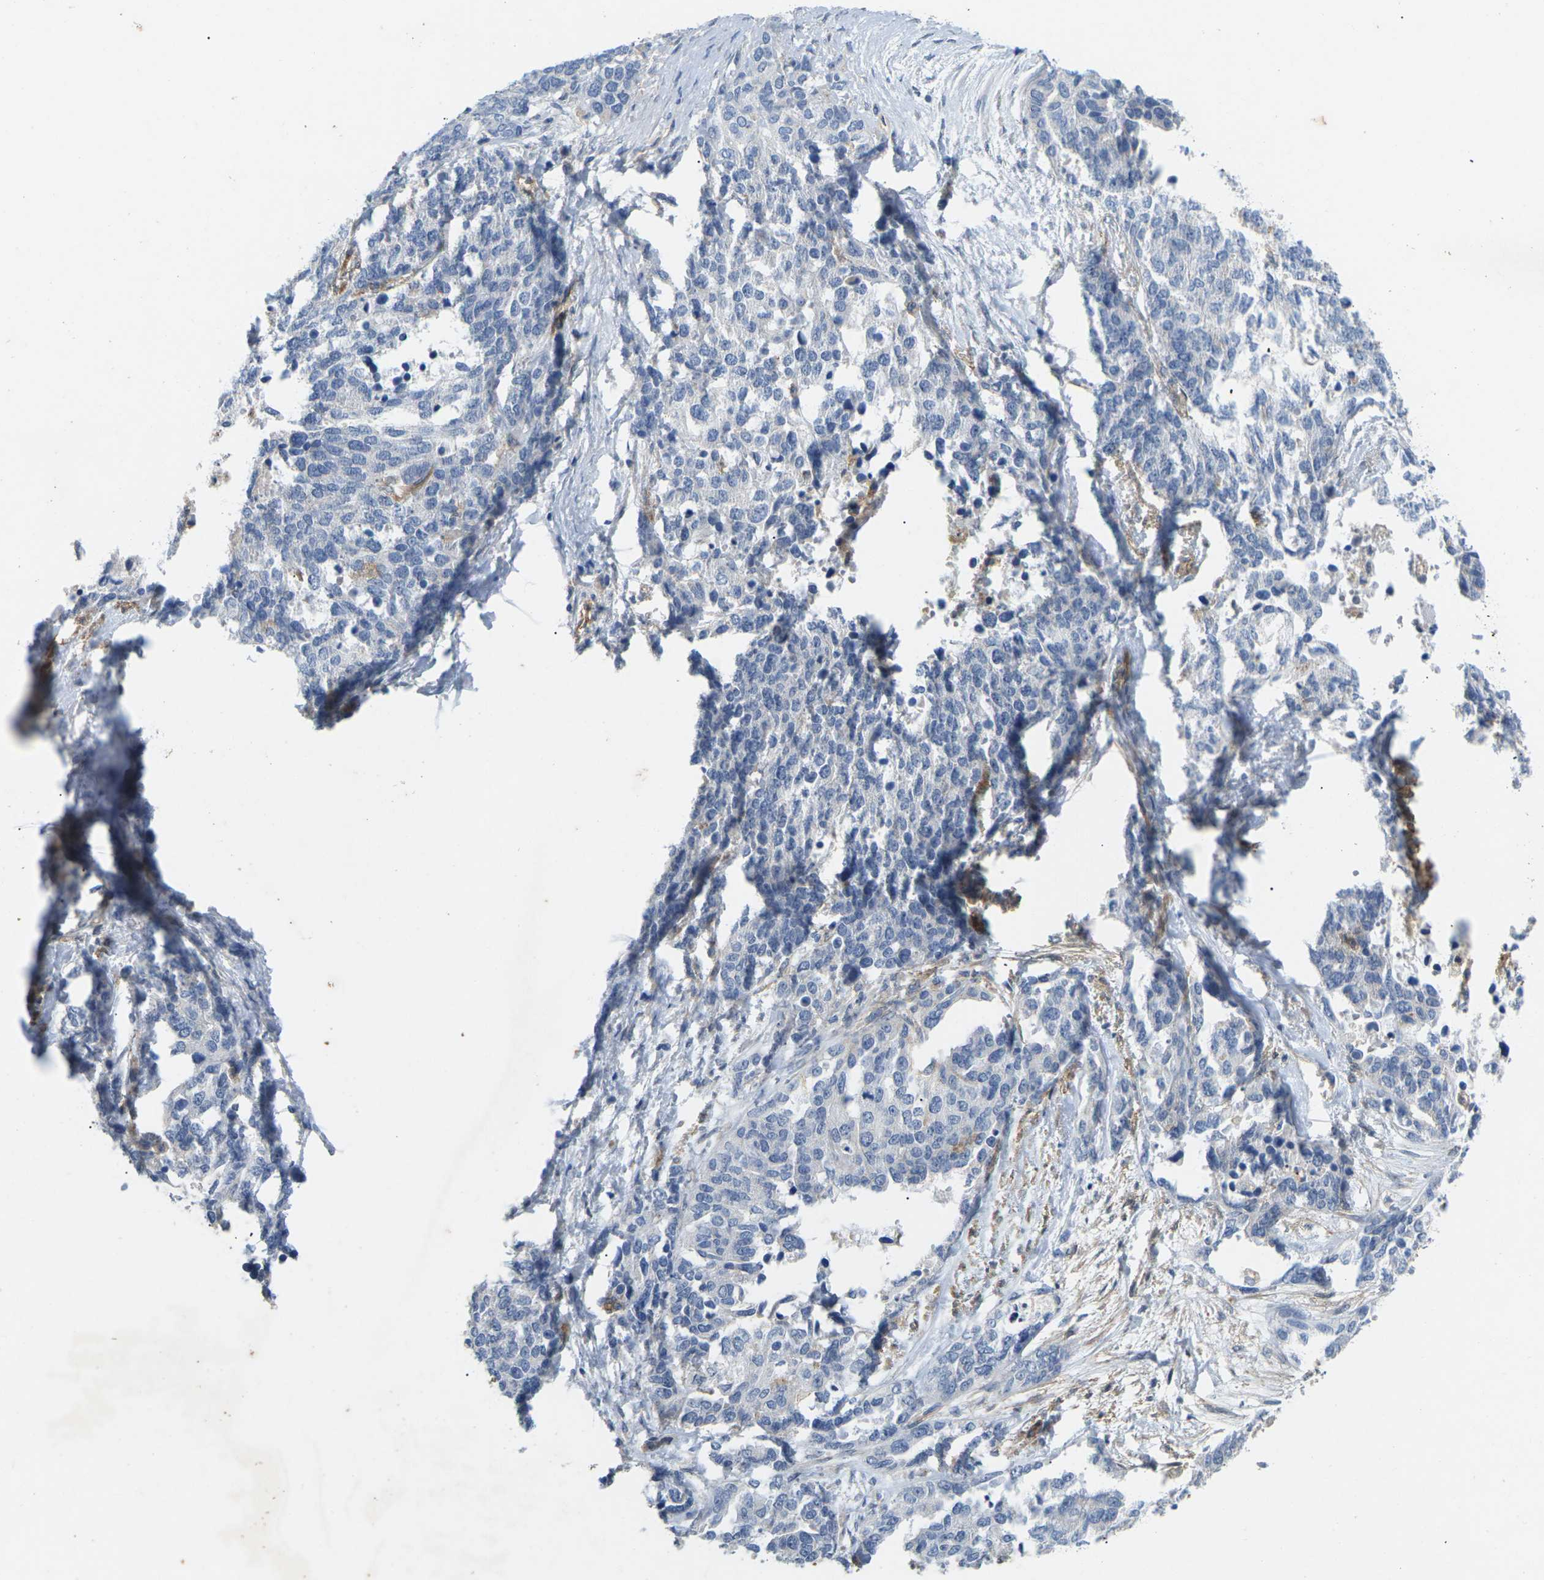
{"staining": {"intensity": "negative", "quantity": "none", "location": "none"}, "tissue": "ovarian cancer", "cell_type": "Tumor cells", "image_type": "cancer", "snomed": [{"axis": "morphology", "description": "Cystadenocarcinoma, serous, NOS"}, {"axis": "topography", "description": "Ovary"}], "caption": "Immunohistochemistry (IHC) of human ovarian serous cystadenocarcinoma reveals no staining in tumor cells.", "gene": "ITGA5", "patient": {"sex": "female", "age": 44}}